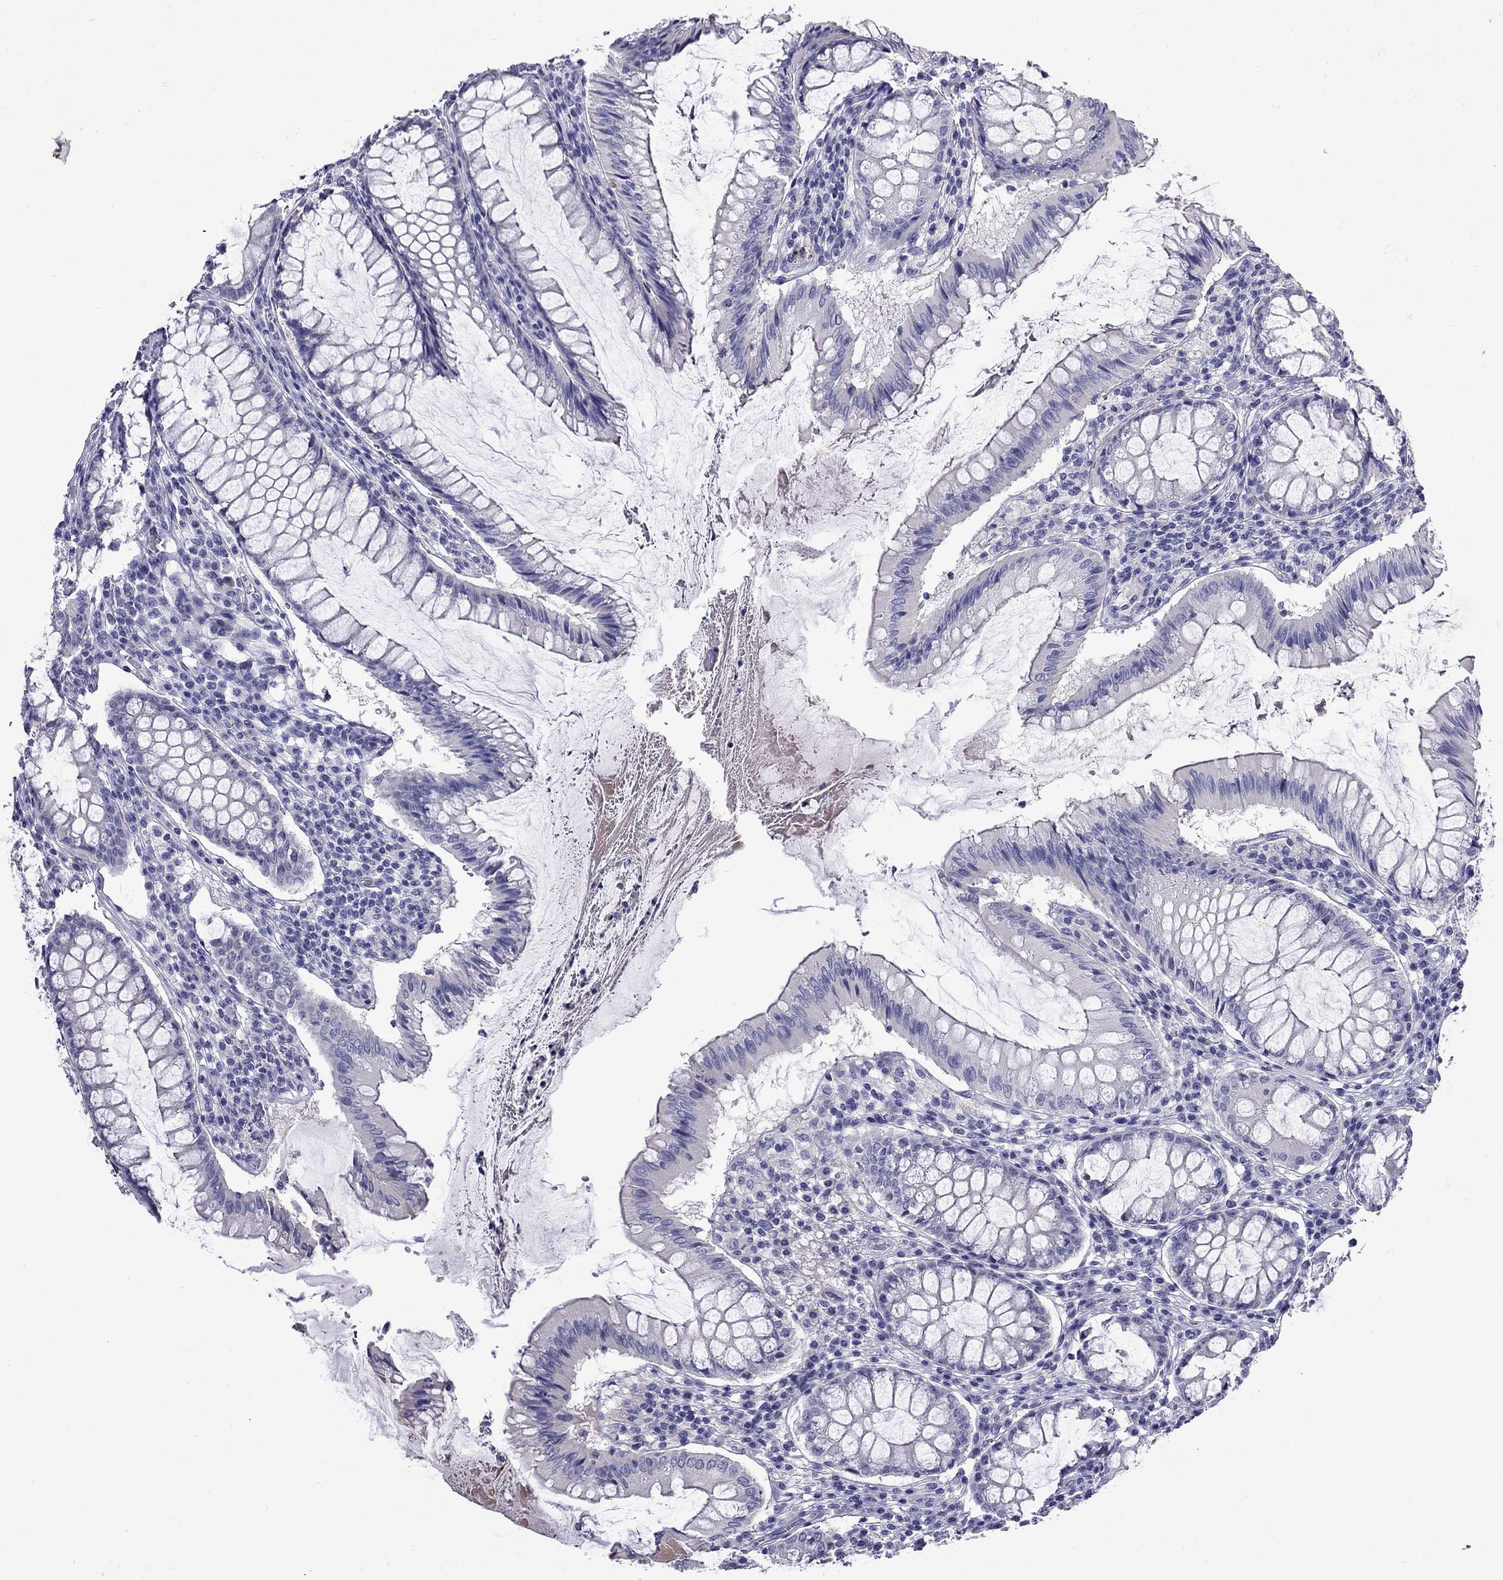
{"staining": {"intensity": "negative", "quantity": "none", "location": "none"}, "tissue": "colorectal cancer", "cell_type": "Tumor cells", "image_type": "cancer", "snomed": [{"axis": "morphology", "description": "Adenocarcinoma, NOS"}, {"axis": "topography", "description": "Colon"}], "caption": "A histopathology image of human colorectal cancer is negative for staining in tumor cells. The staining was performed using DAB to visualize the protein expression in brown, while the nuclei were stained in blue with hematoxylin (Magnification: 20x).", "gene": "GNAT3", "patient": {"sex": "female", "age": 70}}